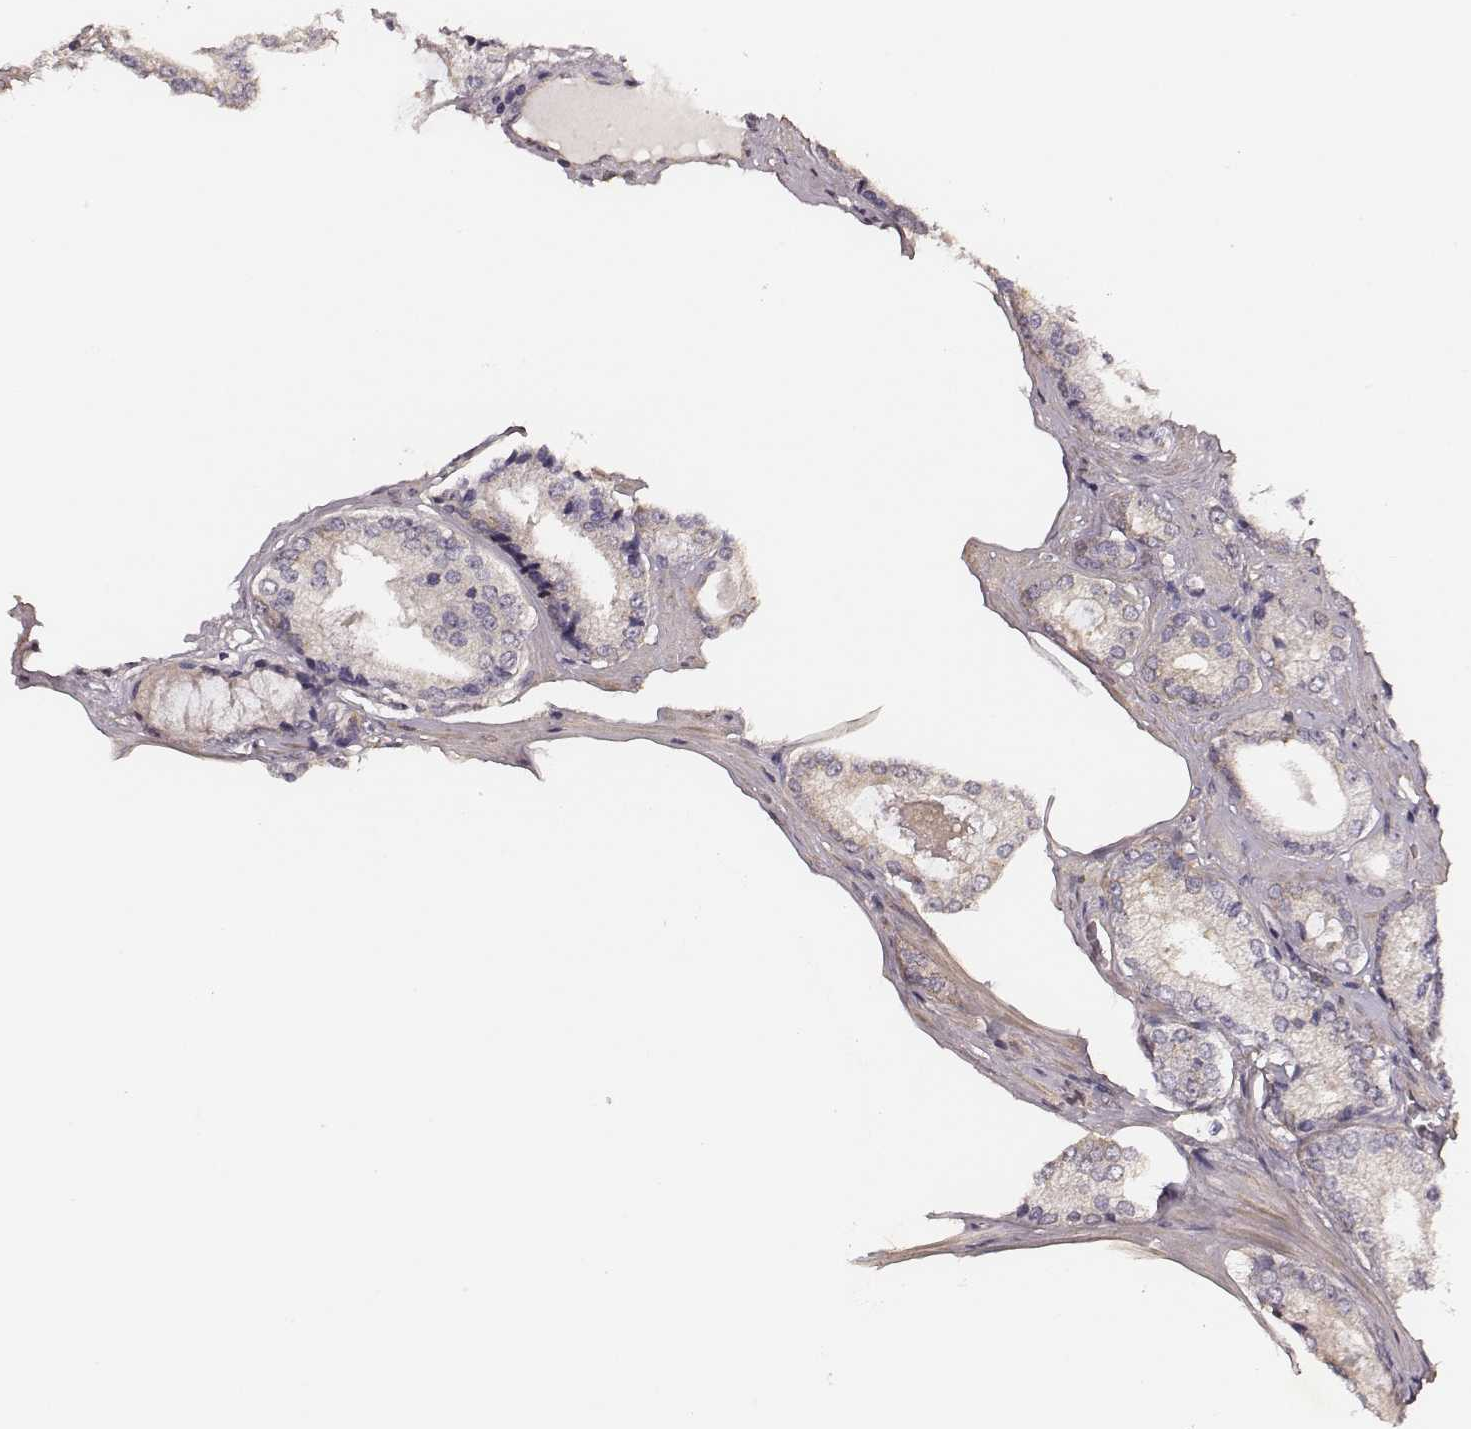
{"staining": {"intensity": "negative", "quantity": "none", "location": "none"}, "tissue": "prostate cancer", "cell_type": "Tumor cells", "image_type": "cancer", "snomed": [{"axis": "morphology", "description": "Adenocarcinoma, Low grade"}, {"axis": "topography", "description": "Prostate"}], "caption": "The histopathology image displays no significant staining in tumor cells of adenocarcinoma (low-grade) (prostate). Nuclei are stained in blue.", "gene": "VPS26A", "patient": {"sex": "male", "age": 56}}